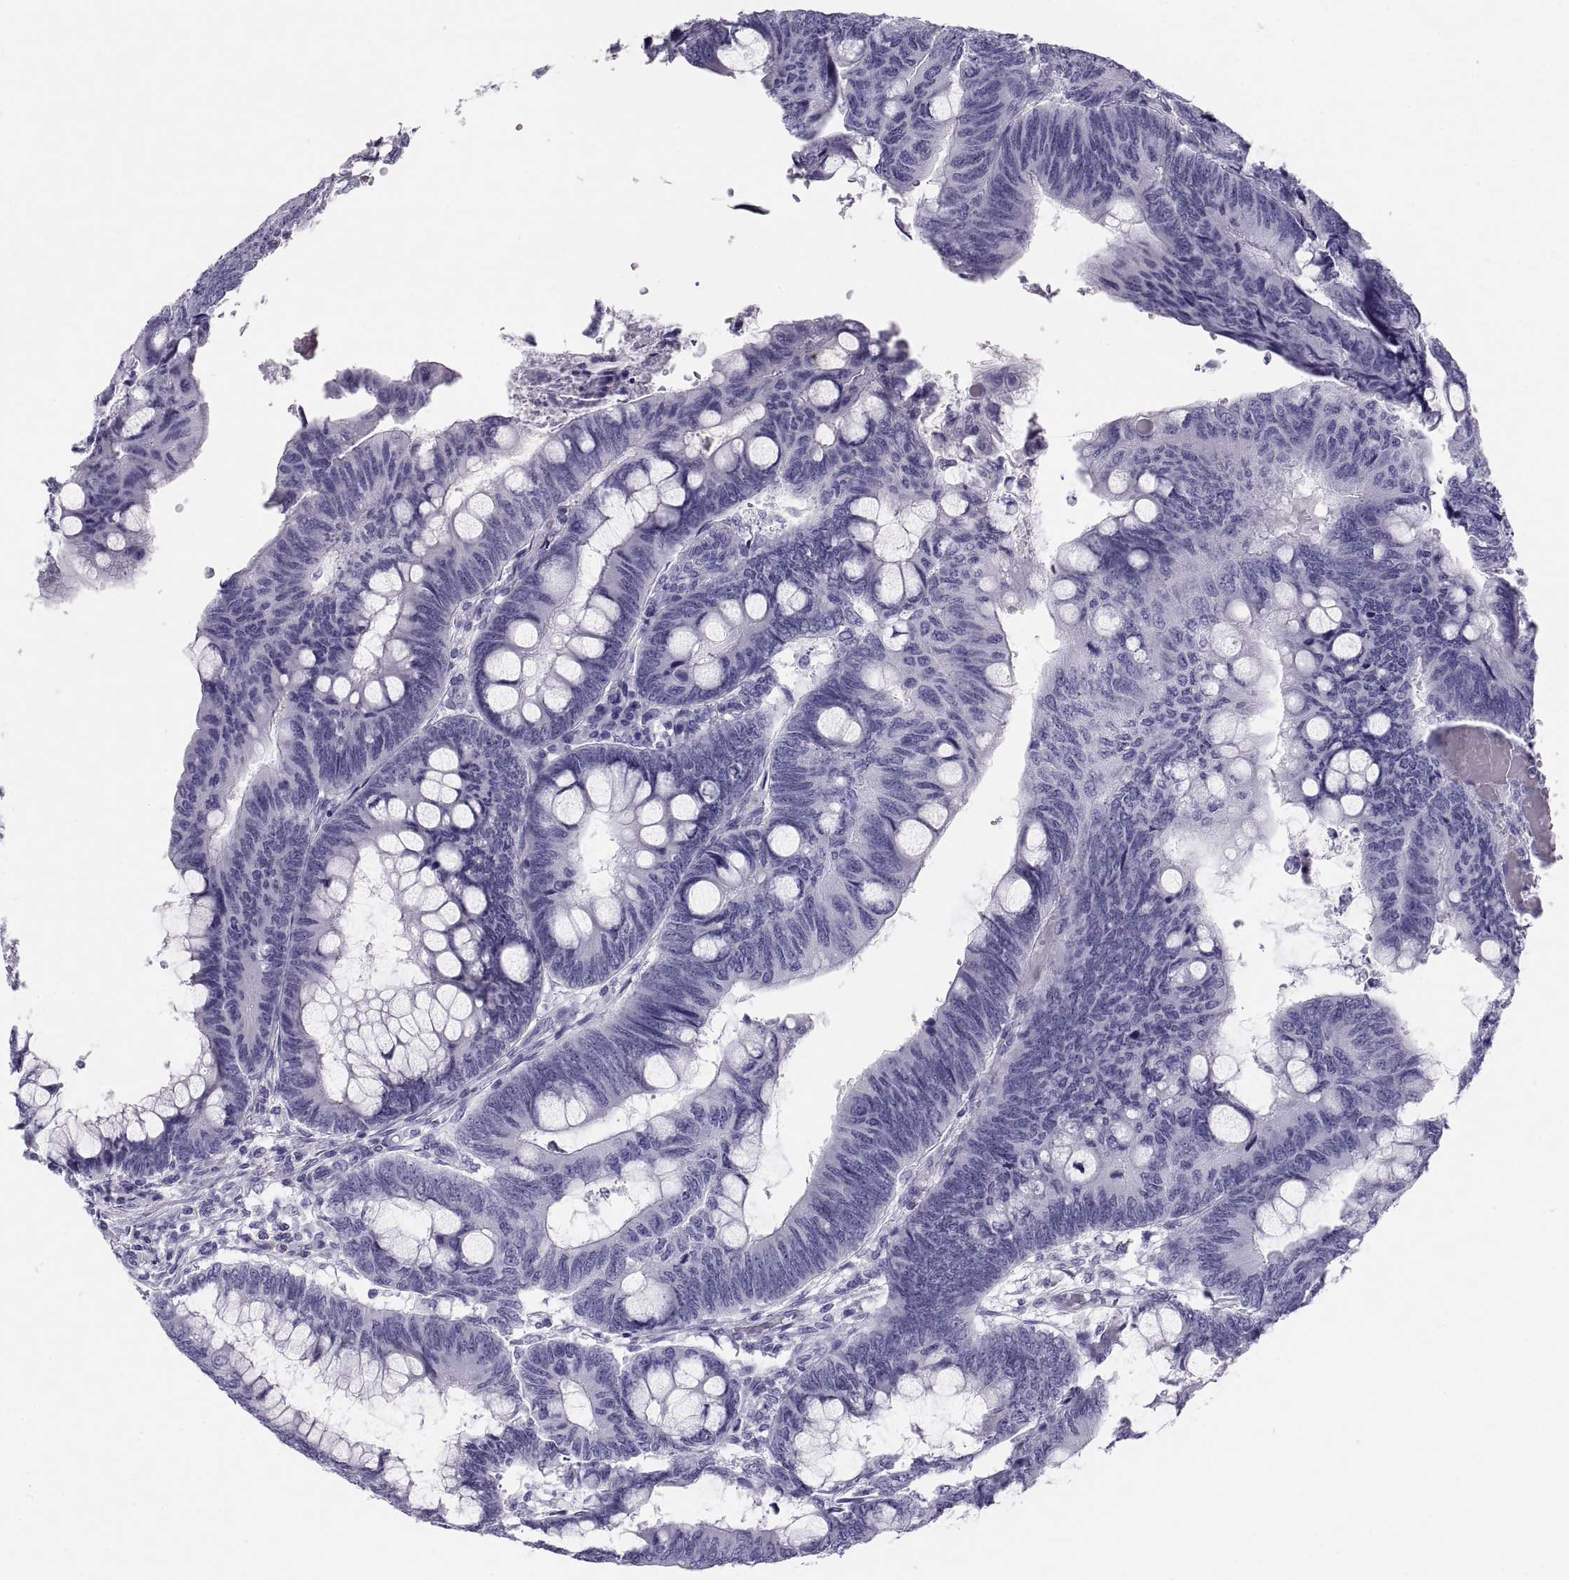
{"staining": {"intensity": "negative", "quantity": "none", "location": "none"}, "tissue": "colorectal cancer", "cell_type": "Tumor cells", "image_type": "cancer", "snomed": [{"axis": "morphology", "description": "Normal tissue, NOS"}, {"axis": "morphology", "description": "Adenocarcinoma, NOS"}, {"axis": "topography", "description": "Rectum"}], "caption": "The micrograph displays no significant positivity in tumor cells of colorectal cancer (adenocarcinoma).", "gene": "PAX2", "patient": {"sex": "male", "age": 92}}